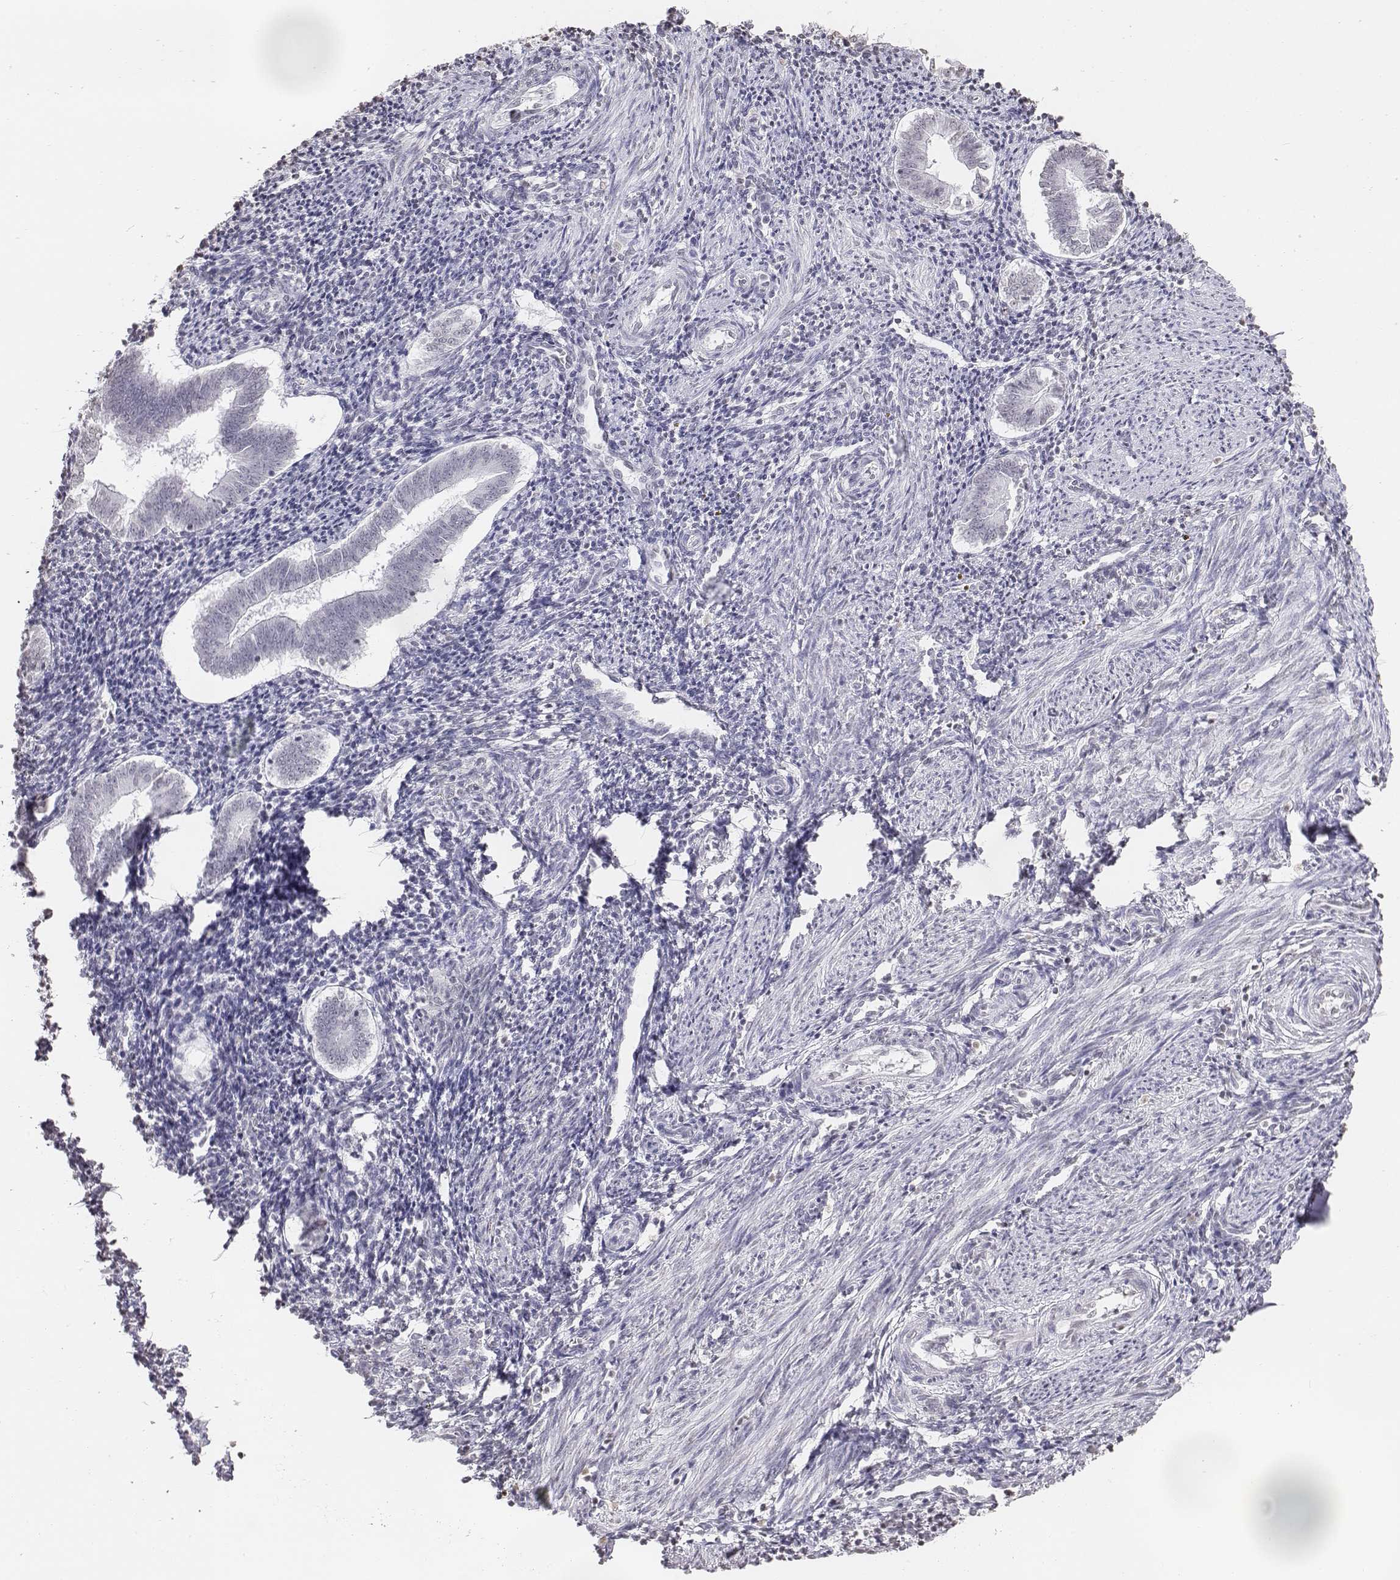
{"staining": {"intensity": "negative", "quantity": "none", "location": "none"}, "tissue": "endometrium", "cell_type": "Cells in endometrial stroma", "image_type": "normal", "snomed": [{"axis": "morphology", "description": "Normal tissue, NOS"}, {"axis": "topography", "description": "Endometrium"}], "caption": "Immunohistochemistry (IHC) of normal human endometrium exhibits no expression in cells in endometrial stroma. Brightfield microscopy of IHC stained with DAB (3,3'-diaminobenzidine) (brown) and hematoxylin (blue), captured at high magnification.", "gene": "BARHL1", "patient": {"sex": "female", "age": 25}}